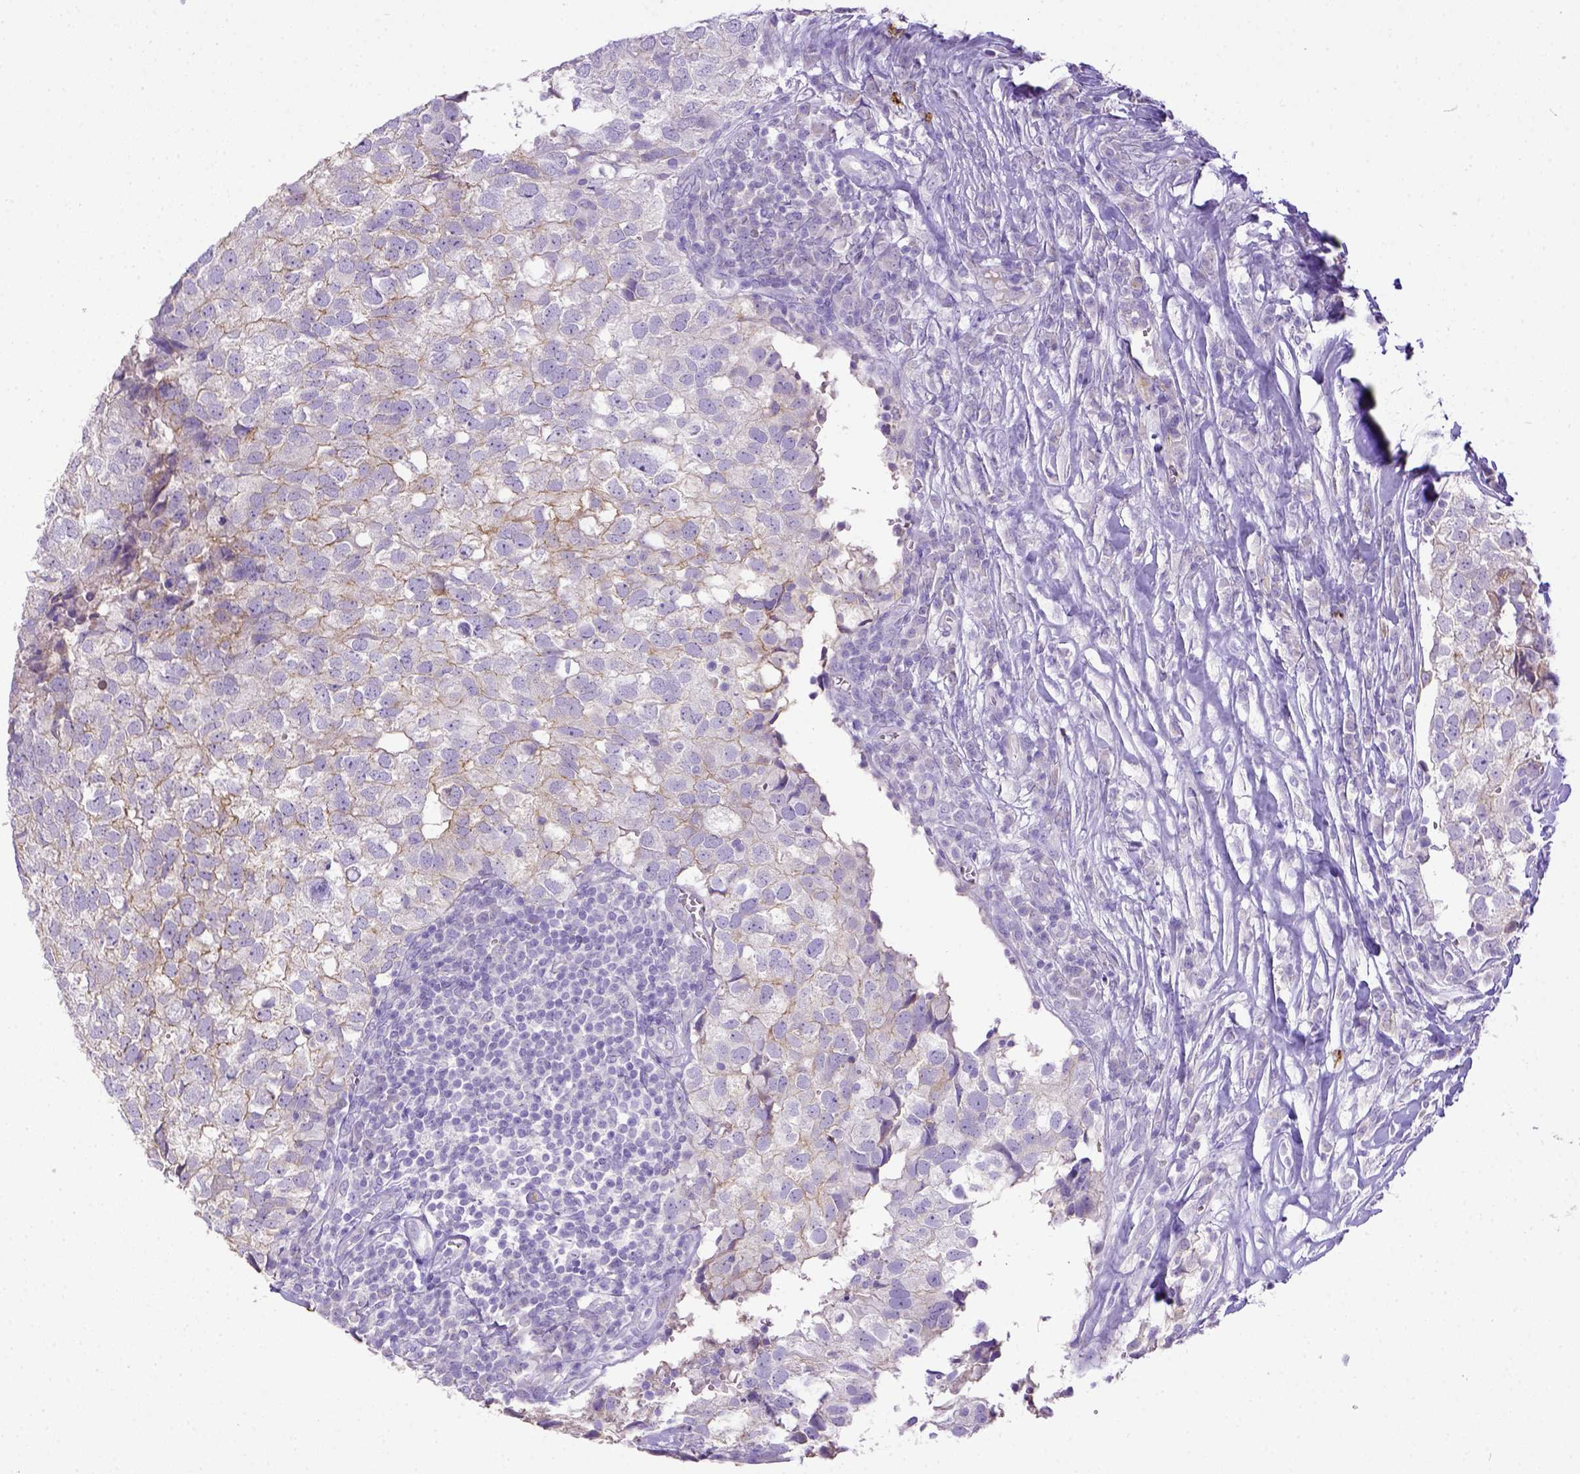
{"staining": {"intensity": "weak", "quantity": "<25%", "location": "cytoplasmic/membranous"}, "tissue": "breast cancer", "cell_type": "Tumor cells", "image_type": "cancer", "snomed": [{"axis": "morphology", "description": "Duct carcinoma"}, {"axis": "topography", "description": "Breast"}], "caption": "High power microscopy histopathology image of an immunohistochemistry photomicrograph of breast infiltrating ductal carcinoma, revealing no significant positivity in tumor cells. (Immunohistochemistry, brightfield microscopy, high magnification).", "gene": "KIT", "patient": {"sex": "female", "age": 30}}